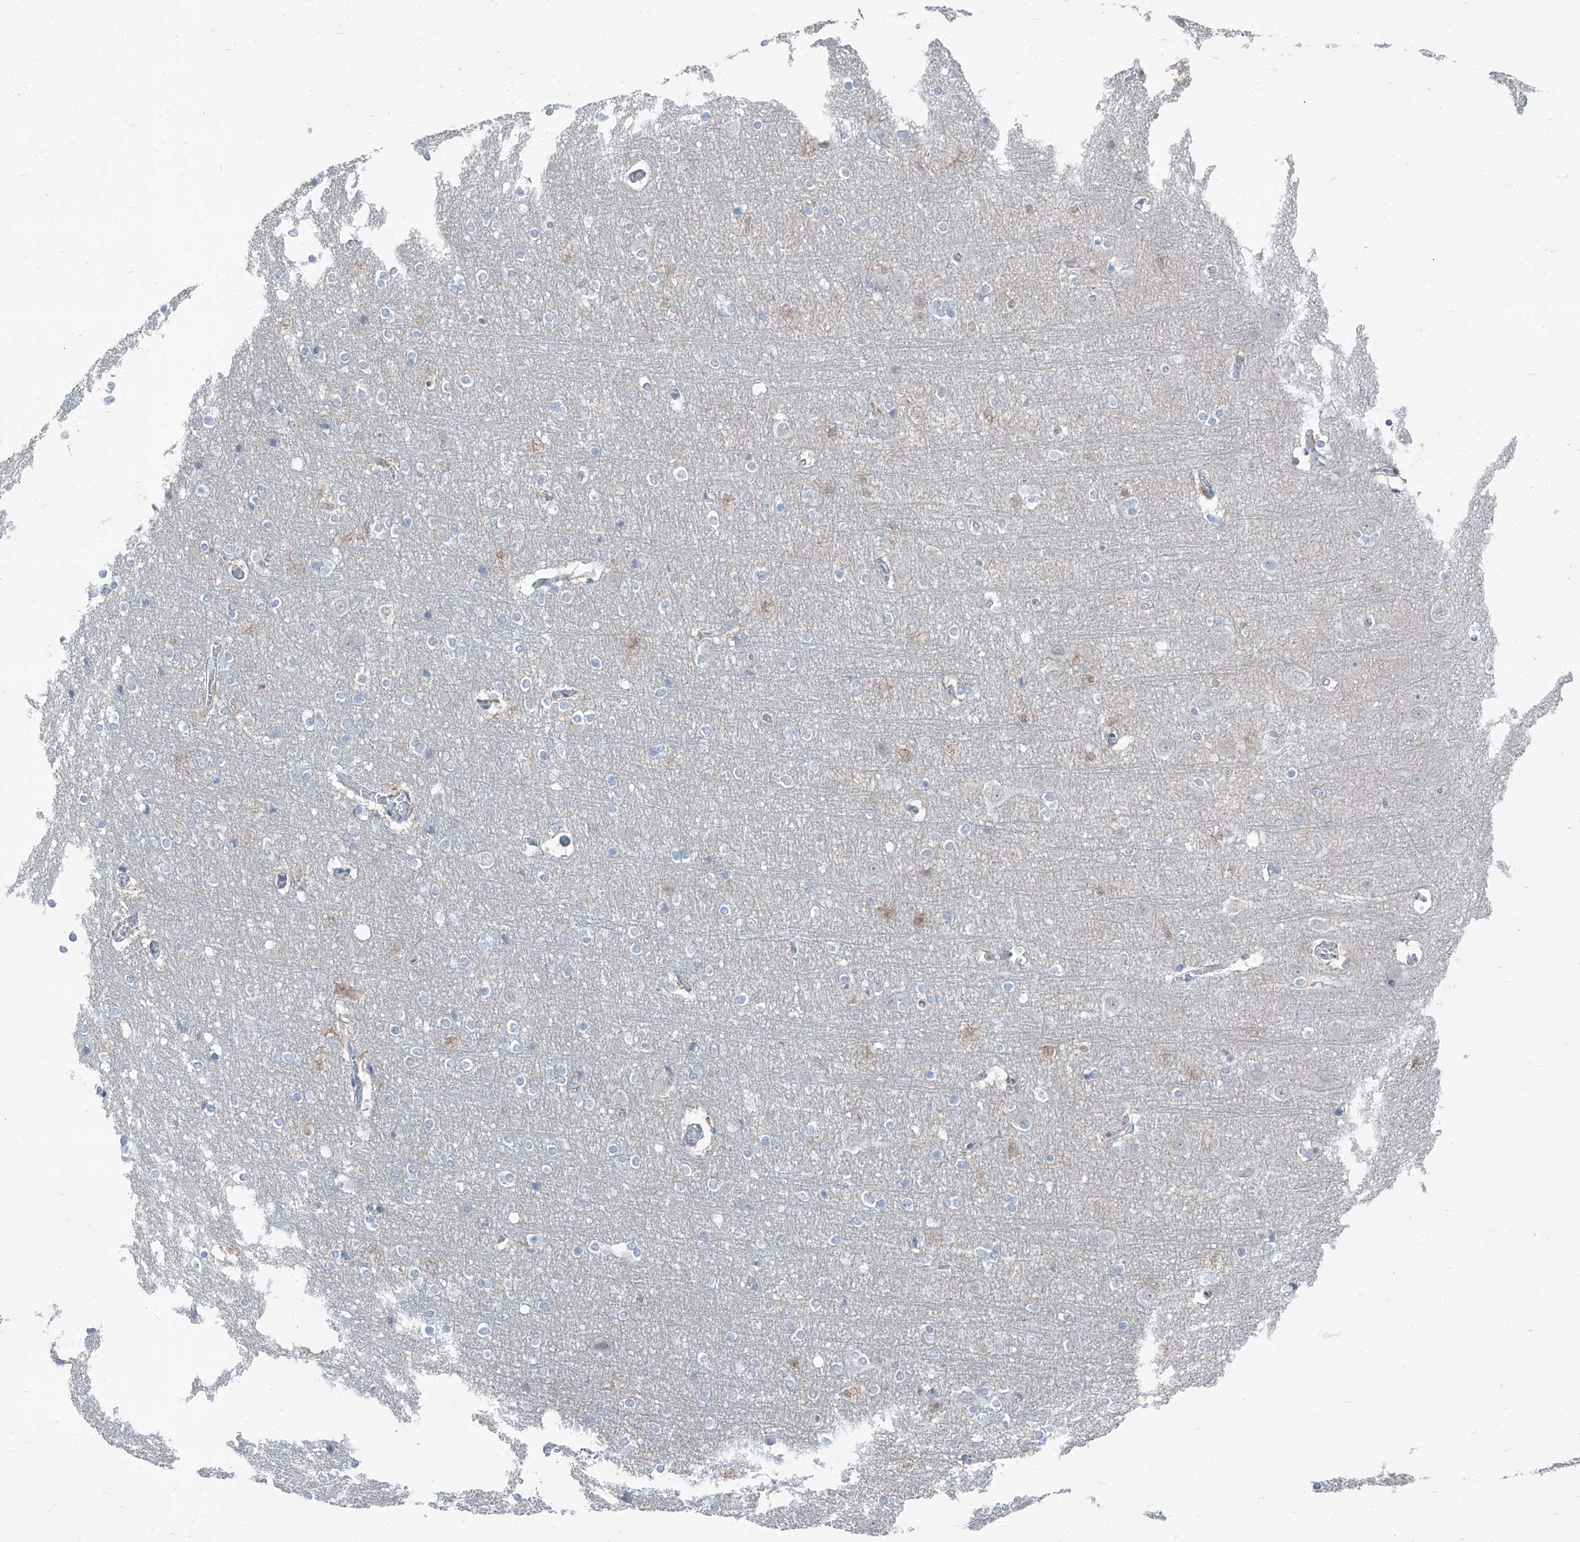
{"staining": {"intensity": "negative", "quantity": "none", "location": "none"}, "tissue": "cerebral cortex", "cell_type": "Endothelial cells", "image_type": "normal", "snomed": [{"axis": "morphology", "description": "Normal tissue, NOS"}, {"axis": "topography", "description": "Cerebral cortex"}], "caption": "Normal cerebral cortex was stained to show a protein in brown. There is no significant expression in endothelial cells. (DAB (3,3'-diaminobenzidine) IHC with hematoxylin counter stain).", "gene": "RGN", "patient": {"sex": "male", "age": 54}}